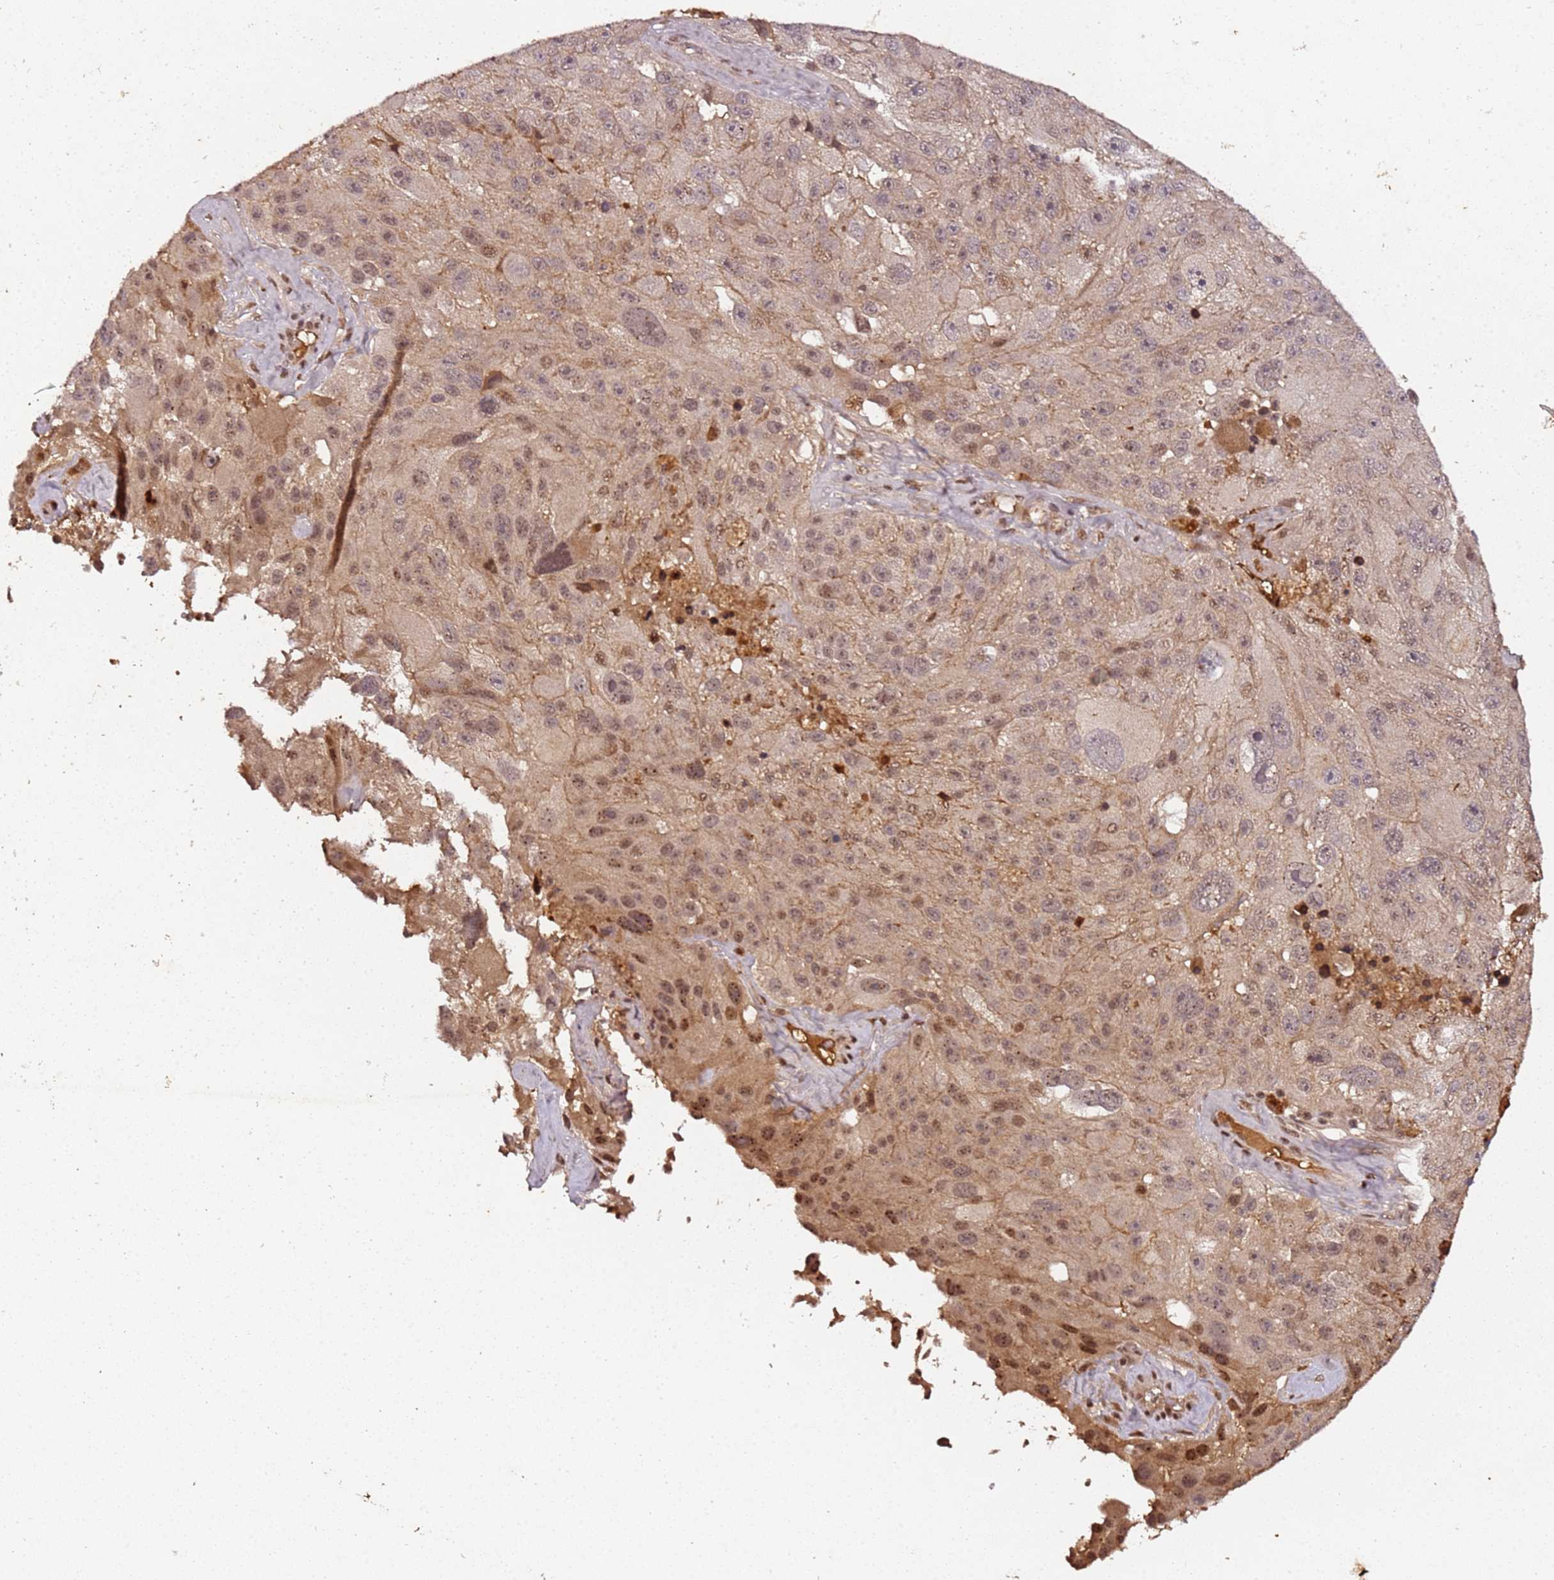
{"staining": {"intensity": "moderate", "quantity": "25%-75%", "location": "nuclear"}, "tissue": "melanoma", "cell_type": "Tumor cells", "image_type": "cancer", "snomed": [{"axis": "morphology", "description": "Malignant melanoma, Metastatic site"}, {"axis": "topography", "description": "Lymph node"}], "caption": "Protein positivity by IHC shows moderate nuclear positivity in approximately 25%-75% of tumor cells in melanoma. (DAB IHC with brightfield microscopy, high magnification).", "gene": "COL1A2", "patient": {"sex": "male", "age": 62}}